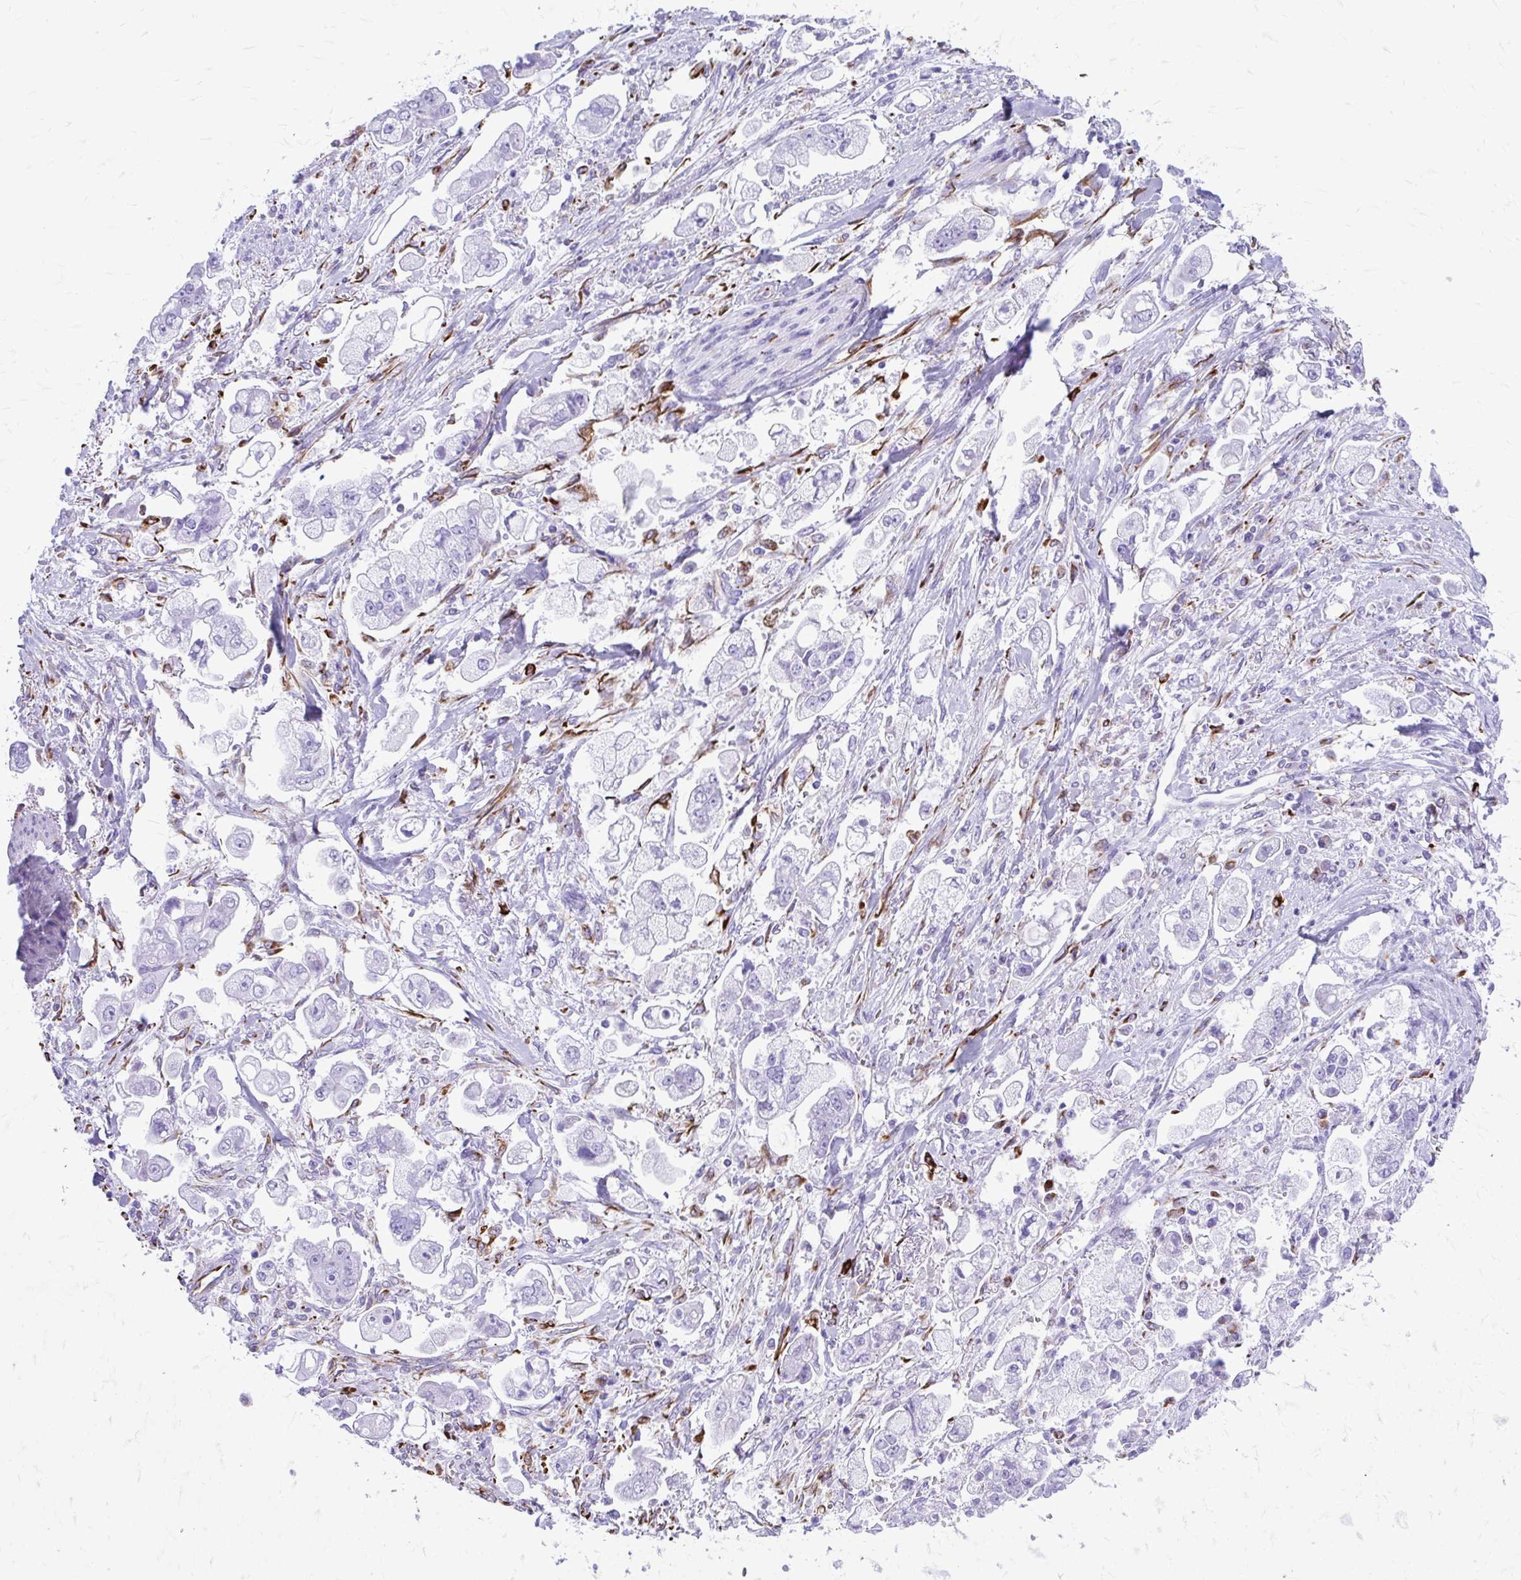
{"staining": {"intensity": "negative", "quantity": "none", "location": "none"}, "tissue": "stomach cancer", "cell_type": "Tumor cells", "image_type": "cancer", "snomed": [{"axis": "morphology", "description": "Adenocarcinoma, NOS"}, {"axis": "topography", "description": "Stomach"}], "caption": "Immunohistochemical staining of stomach cancer (adenocarcinoma) demonstrates no significant positivity in tumor cells. (Stains: DAB IHC with hematoxylin counter stain, Microscopy: brightfield microscopy at high magnification).", "gene": "ZNF699", "patient": {"sex": "male", "age": 62}}